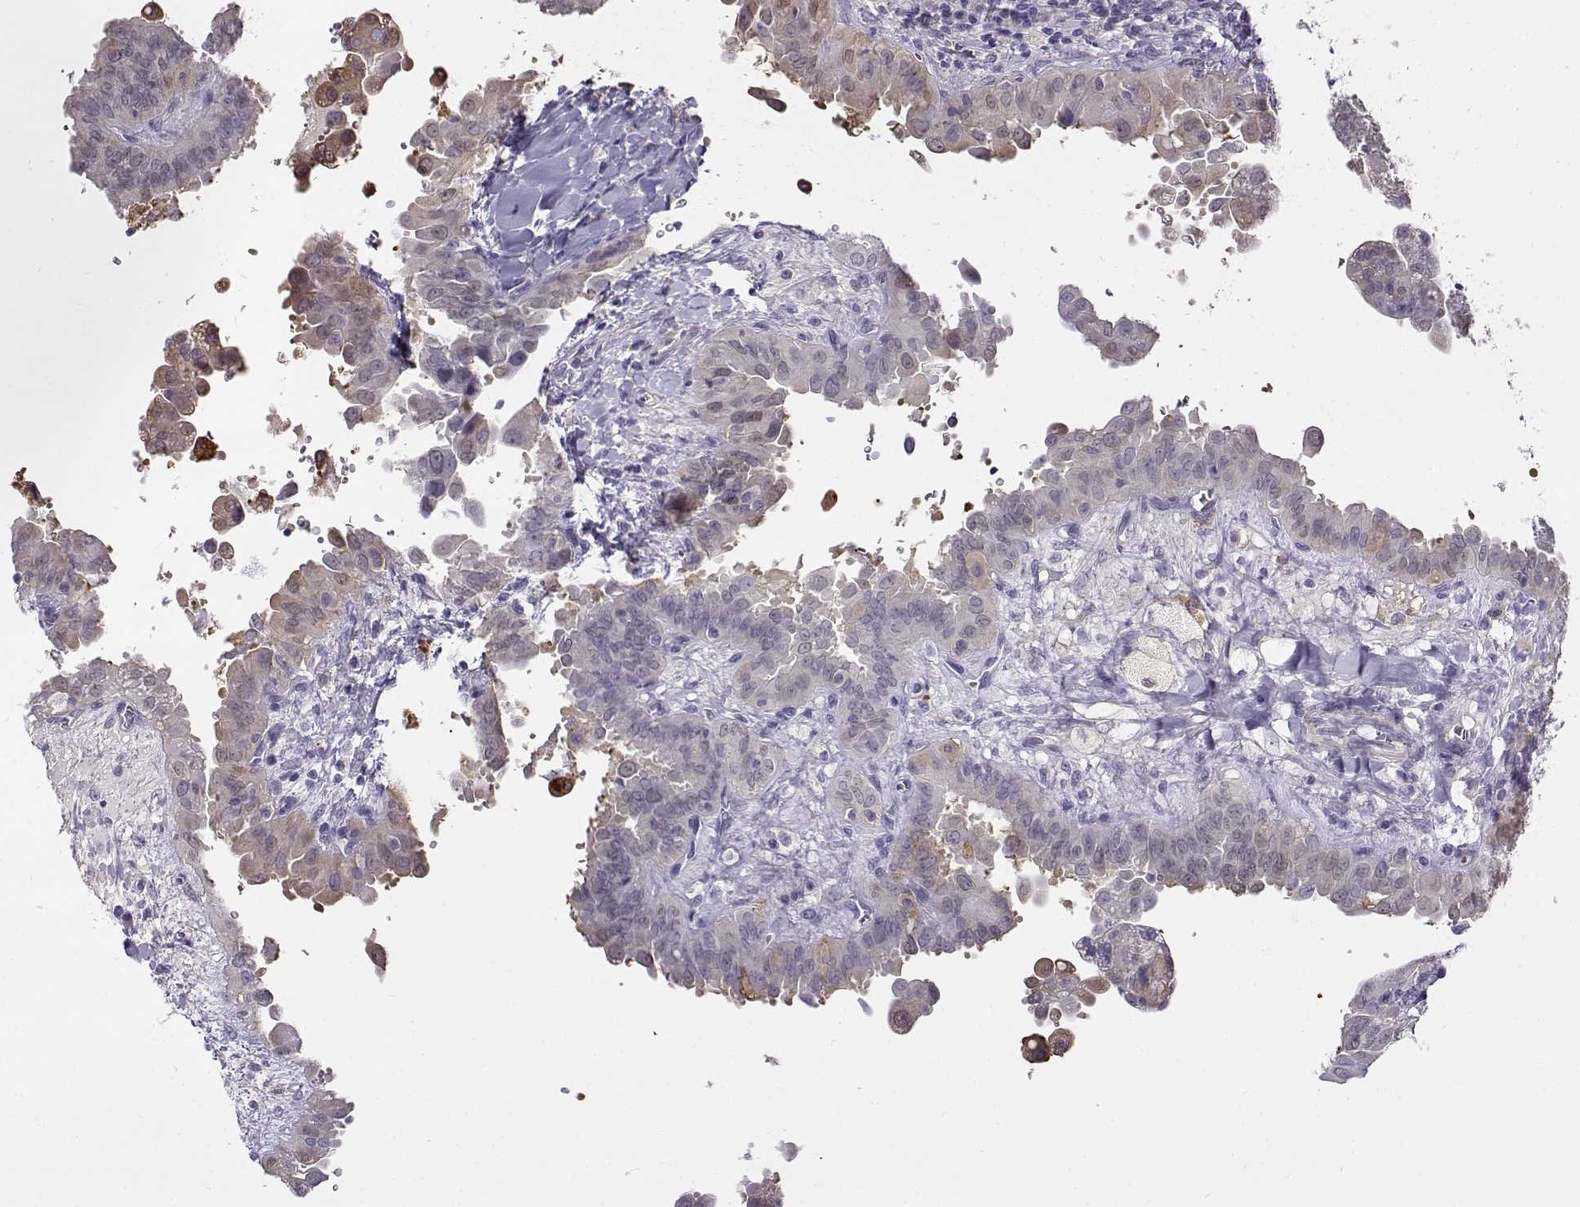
{"staining": {"intensity": "negative", "quantity": "none", "location": "none"}, "tissue": "thyroid cancer", "cell_type": "Tumor cells", "image_type": "cancer", "snomed": [{"axis": "morphology", "description": "Papillary adenocarcinoma, NOS"}, {"axis": "topography", "description": "Thyroid gland"}], "caption": "Immunohistochemistry (IHC) histopathology image of human thyroid cancer stained for a protein (brown), which exhibits no positivity in tumor cells.", "gene": "UCP3", "patient": {"sex": "female", "age": 37}}